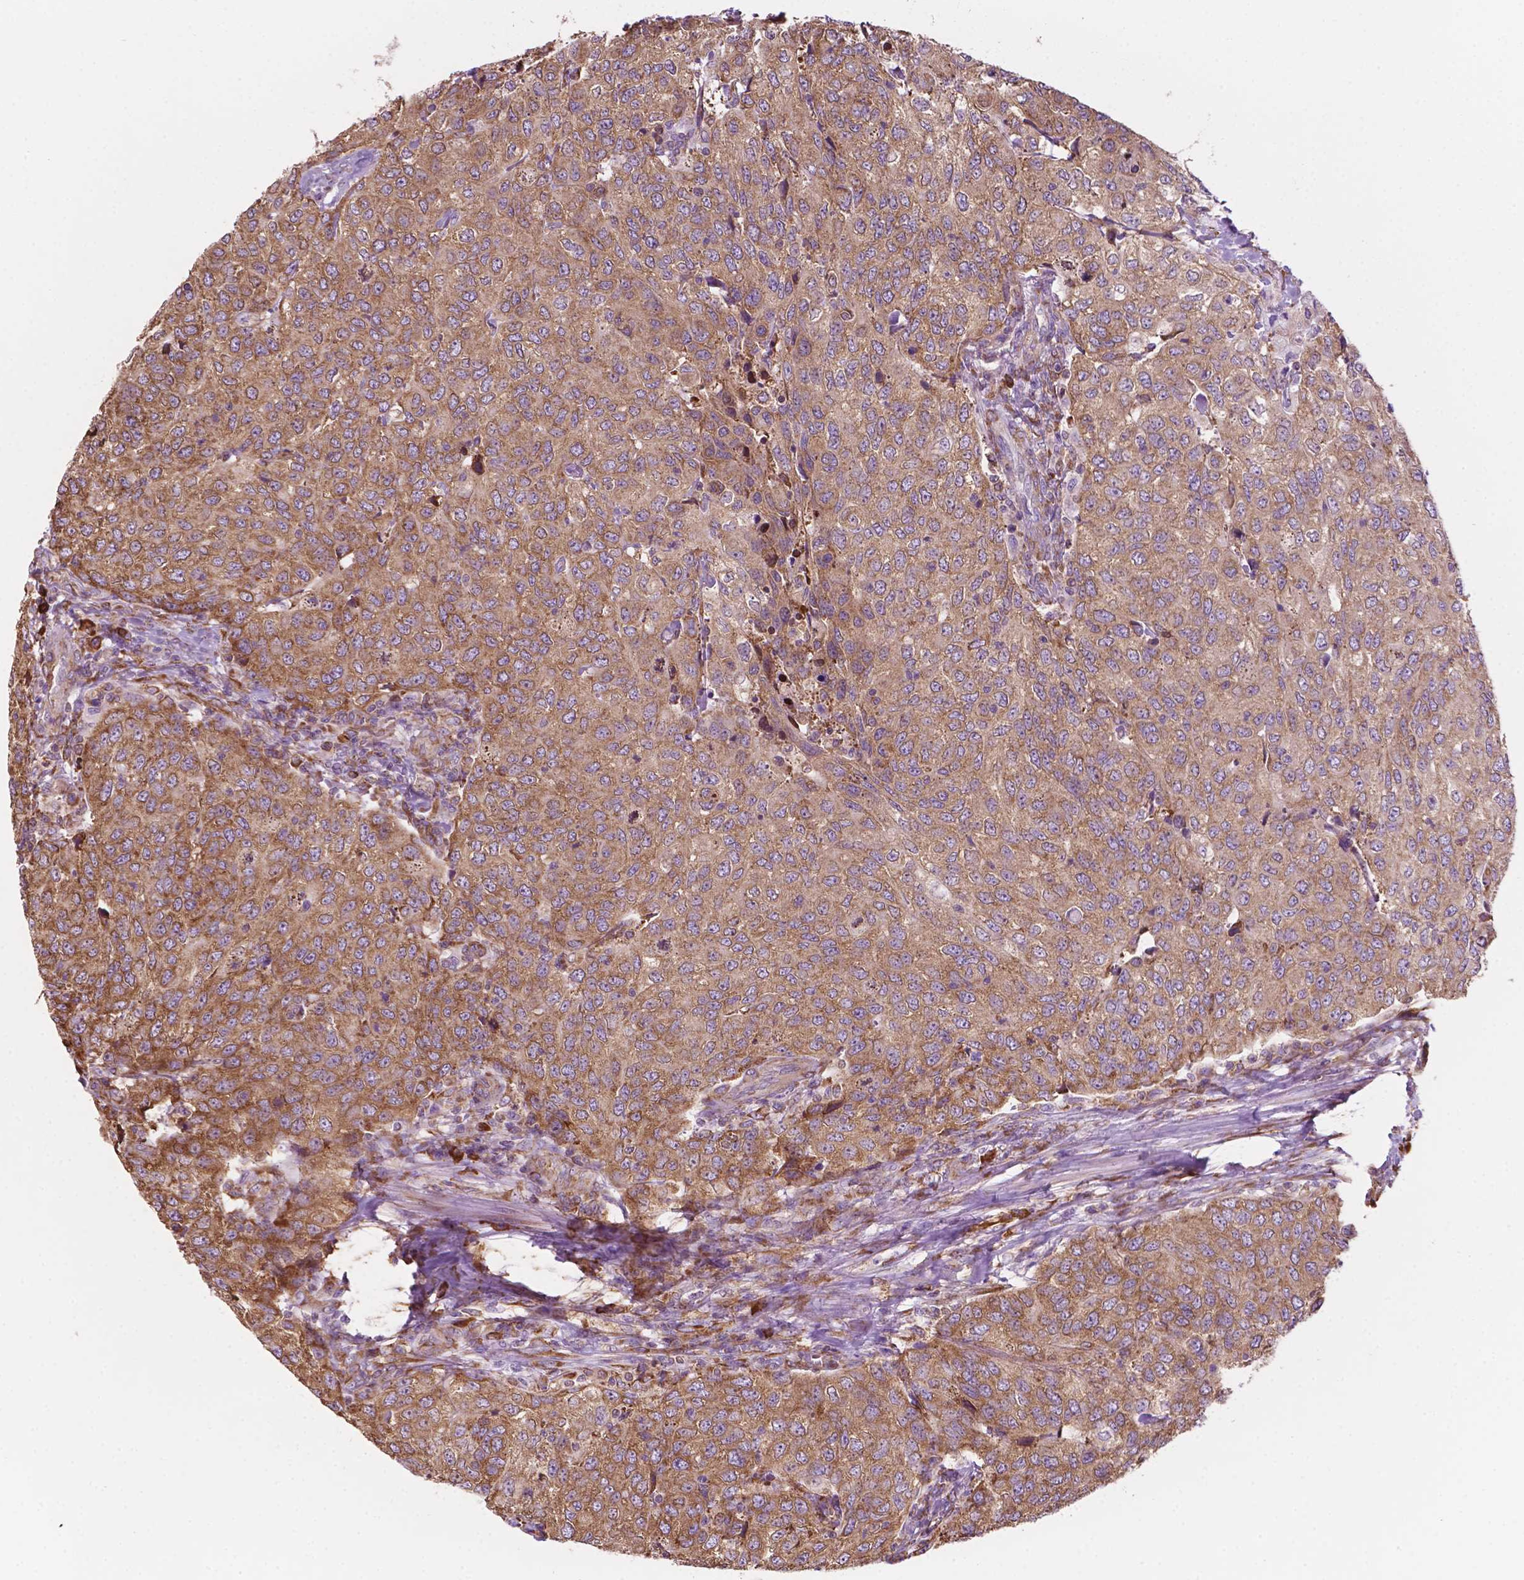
{"staining": {"intensity": "moderate", "quantity": ">75%", "location": "cytoplasmic/membranous"}, "tissue": "urothelial cancer", "cell_type": "Tumor cells", "image_type": "cancer", "snomed": [{"axis": "morphology", "description": "Urothelial carcinoma, High grade"}, {"axis": "topography", "description": "Urinary bladder"}], "caption": "This is a photomicrograph of immunohistochemistry (IHC) staining of high-grade urothelial carcinoma, which shows moderate expression in the cytoplasmic/membranous of tumor cells.", "gene": "RPL29", "patient": {"sex": "female", "age": 78}}